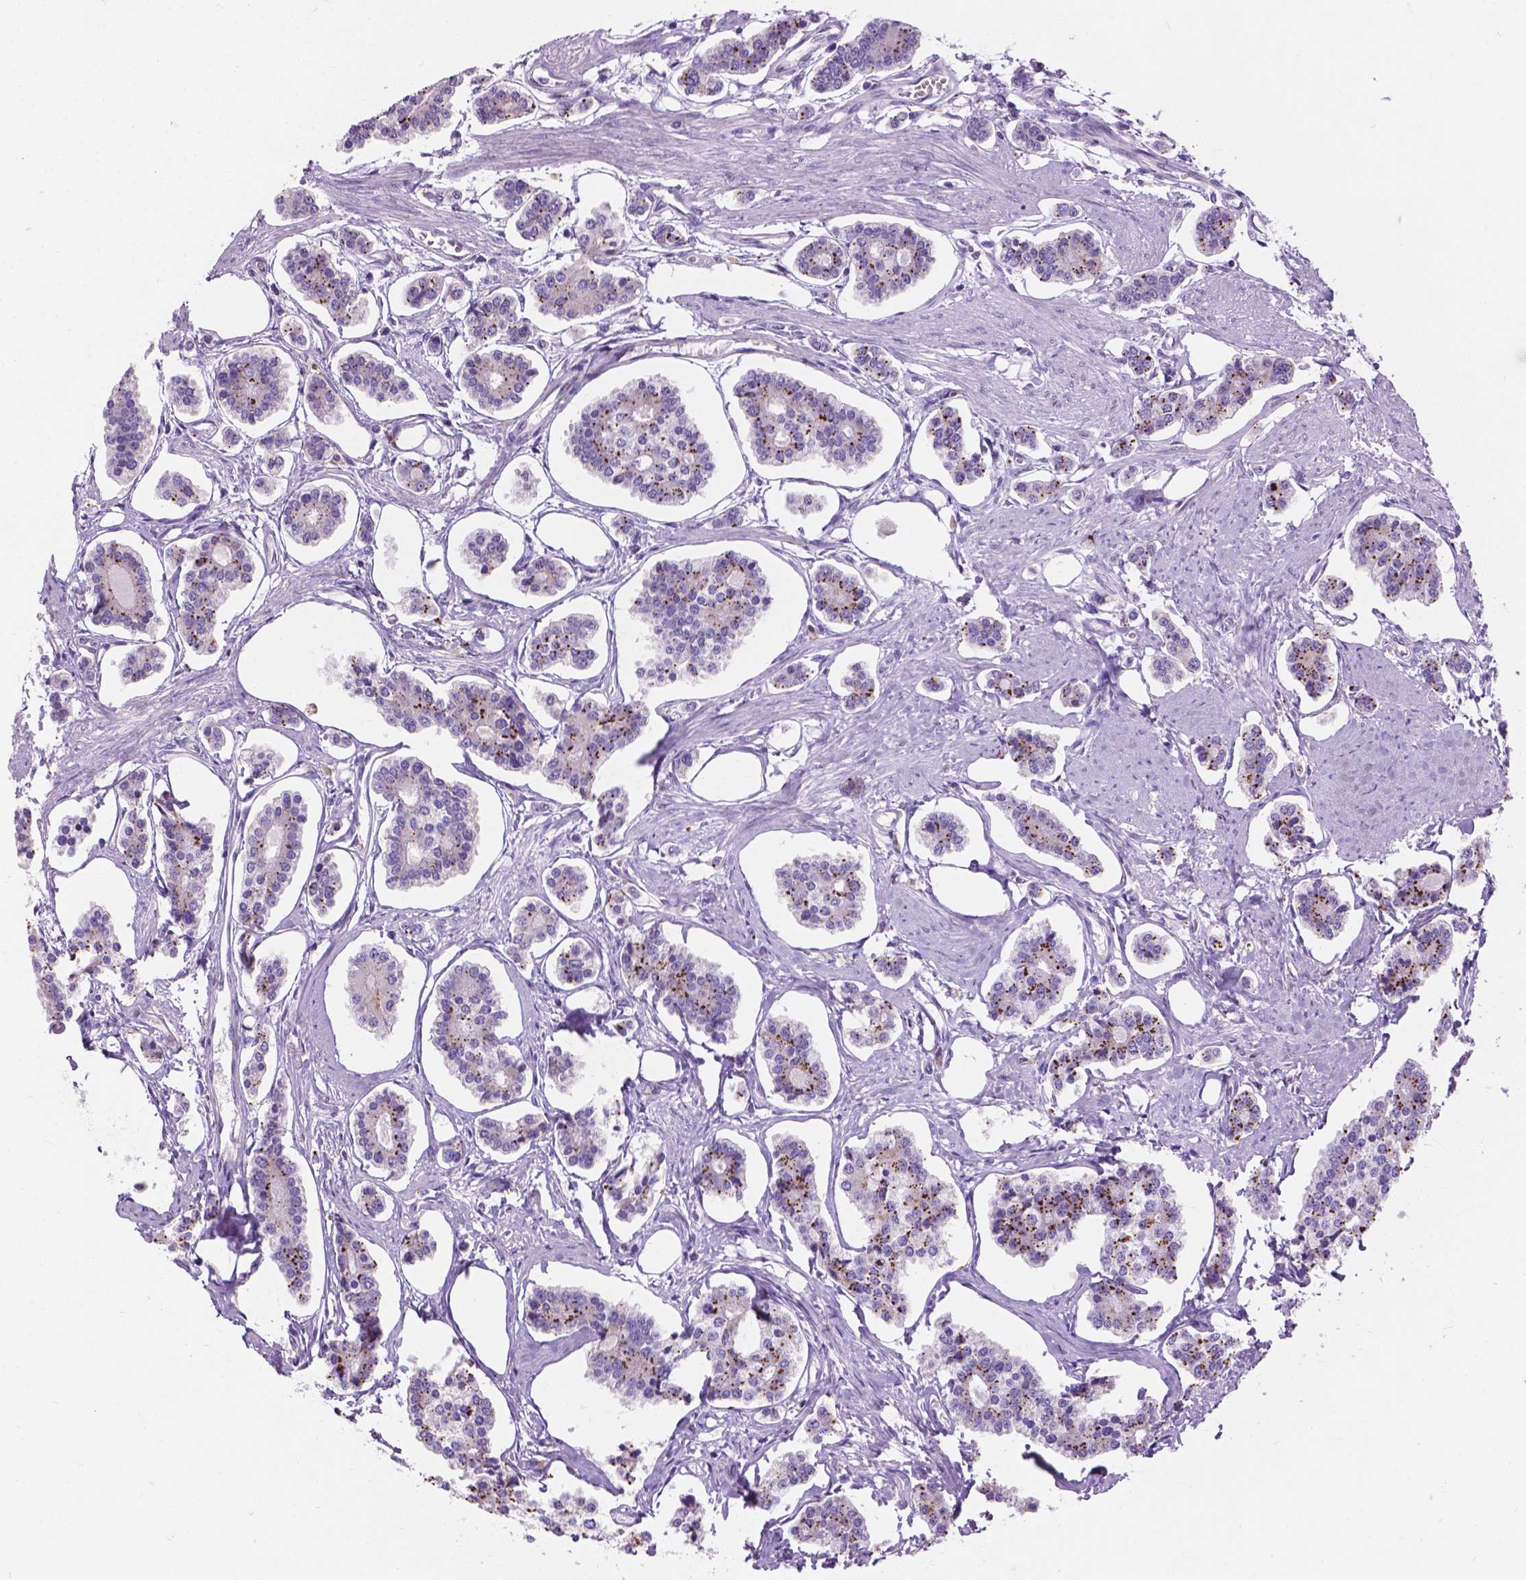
{"staining": {"intensity": "strong", "quantity": "25%-75%", "location": "cytoplasmic/membranous"}, "tissue": "carcinoid", "cell_type": "Tumor cells", "image_type": "cancer", "snomed": [{"axis": "morphology", "description": "Carcinoid, malignant, NOS"}, {"axis": "topography", "description": "Small intestine"}], "caption": "The micrograph demonstrates staining of carcinoid, revealing strong cytoplasmic/membranous protein staining (brown color) within tumor cells.", "gene": "NOXO1", "patient": {"sex": "female", "age": 65}}